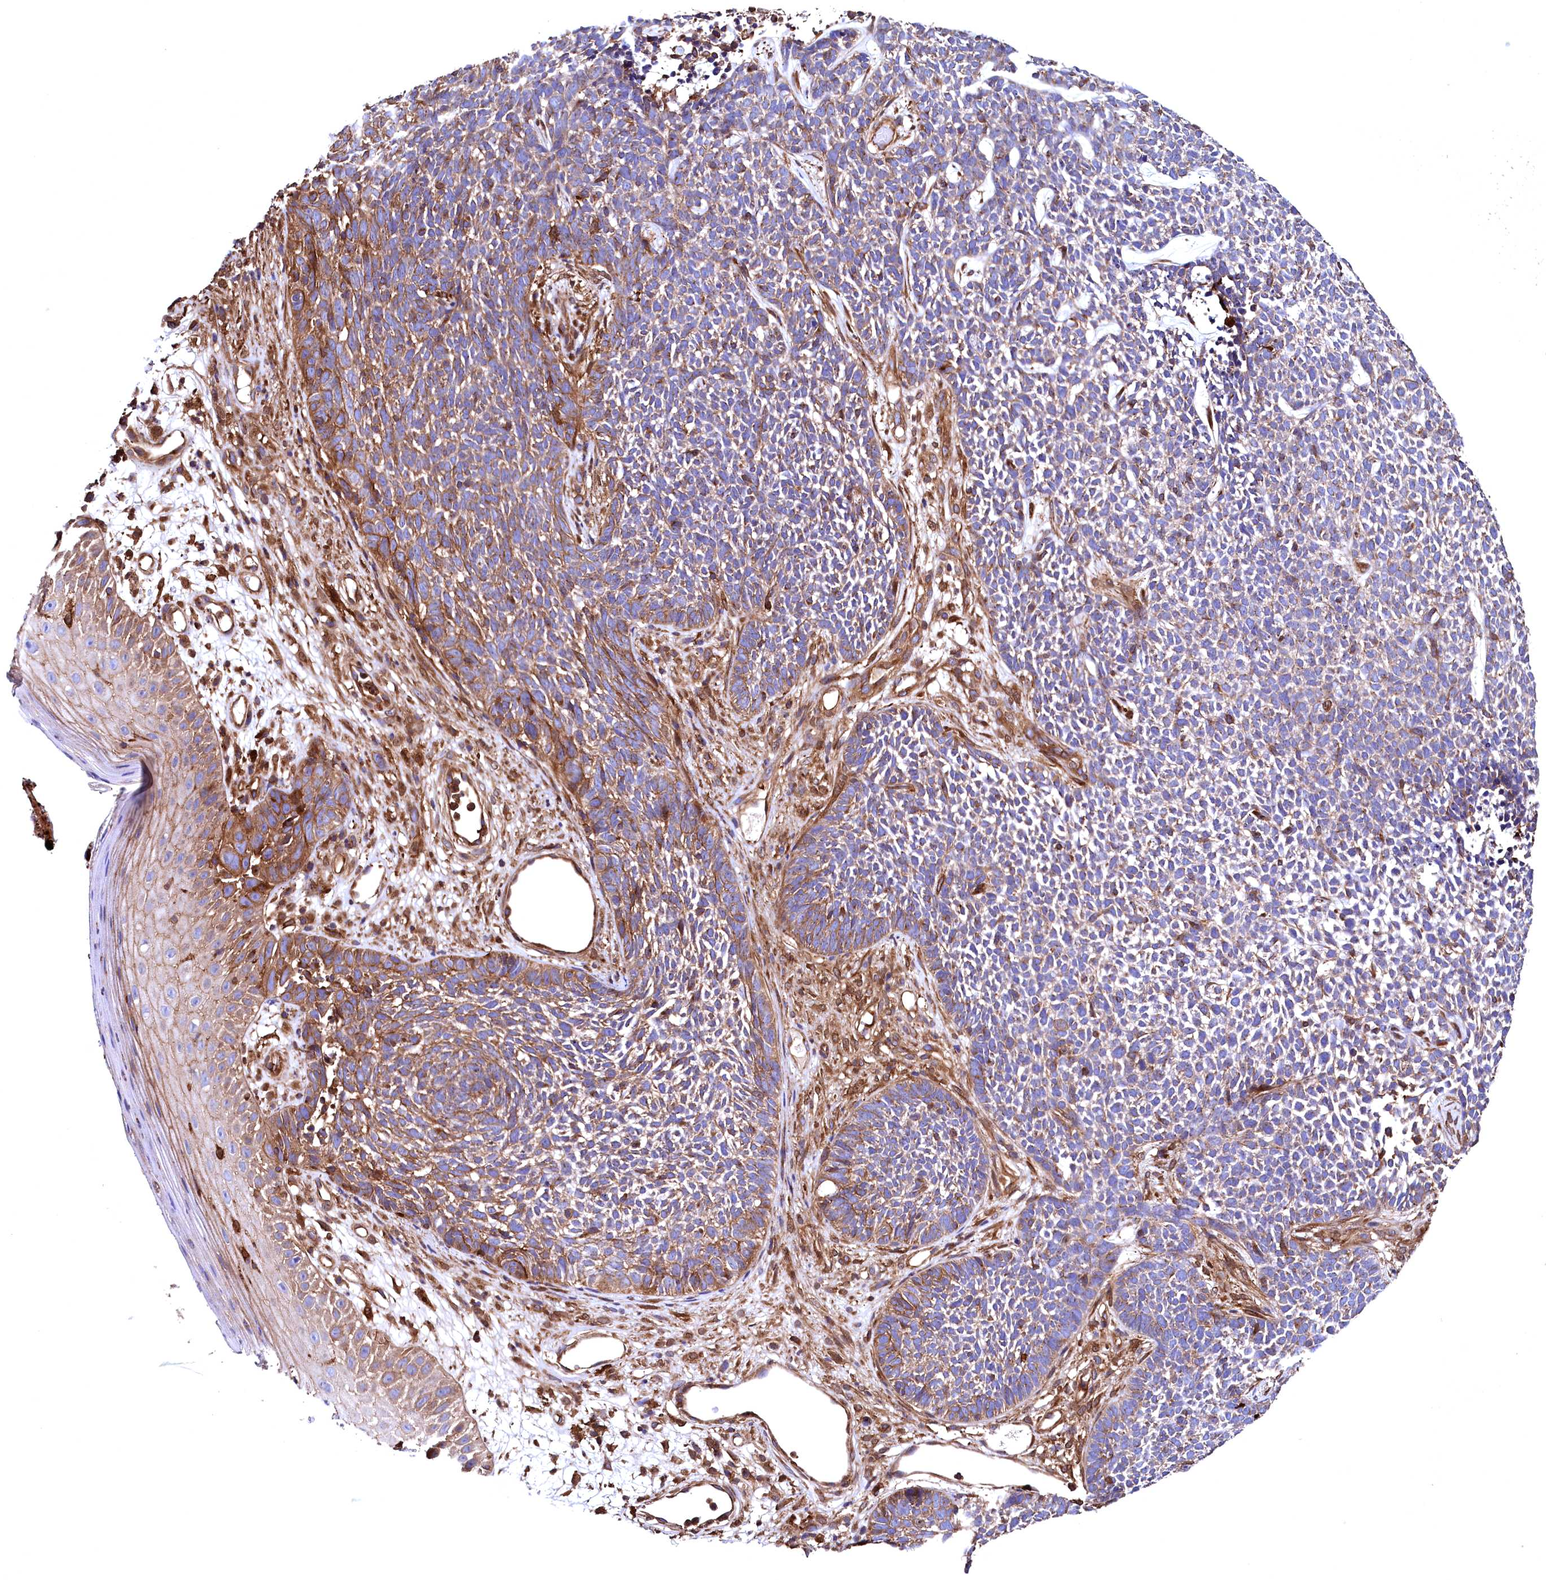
{"staining": {"intensity": "moderate", "quantity": "25%-75%", "location": "cytoplasmic/membranous"}, "tissue": "skin cancer", "cell_type": "Tumor cells", "image_type": "cancer", "snomed": [{"axis": "morphology", "description": "Basal cell carcinoma"}, {"axis": "topography", "description": "Skin"}], "caption": "Protein analysis of basal cell carcinoma (skin) tissue shows moderate cytoplasmic/membranous expression in approximately 25%-75% of tumor cells.", "gene": "STAMBPL1", "patient": {"sex": "female", "age": 84}}